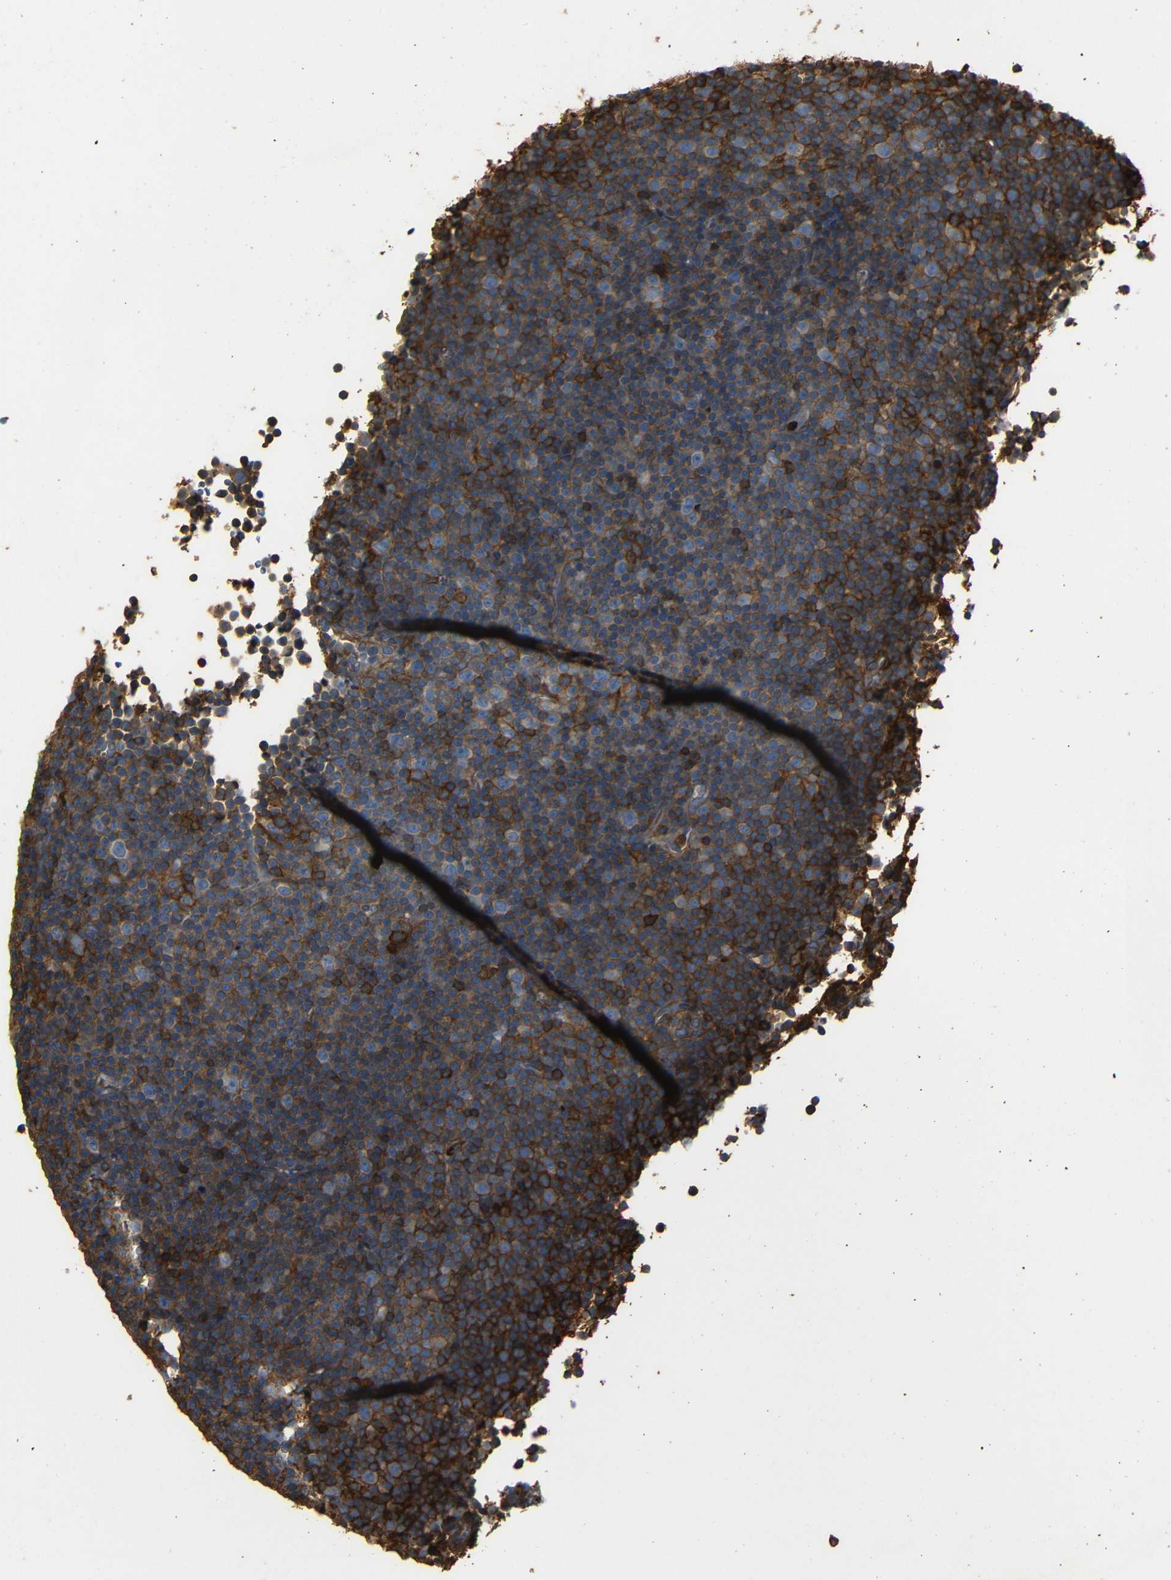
{"staining": {"intensity": "strong", "quantity": "25%-75%", "location": "cytoplasmic/membranous"}, "tissue": "lymphoma", "cell_type": "Tumor cells", "image_type": "cancer", "snomed": [{"axis": "morphology", "description": "Malignant lymphoma, non-Hodgkin's type, Low grade"}, {"axis": "topography", "description": "Lymph node"}], "caption": "DAB immunohistochemical staining of human low-grade malignant lymphoma, non-Hodgkin's type exhibits strong cytoplasmic/membranous protein positivity in about 25%-75% of tumor cells.", "gene": "ADGRE5", "patient": {"sex": "female", "age": 67}}